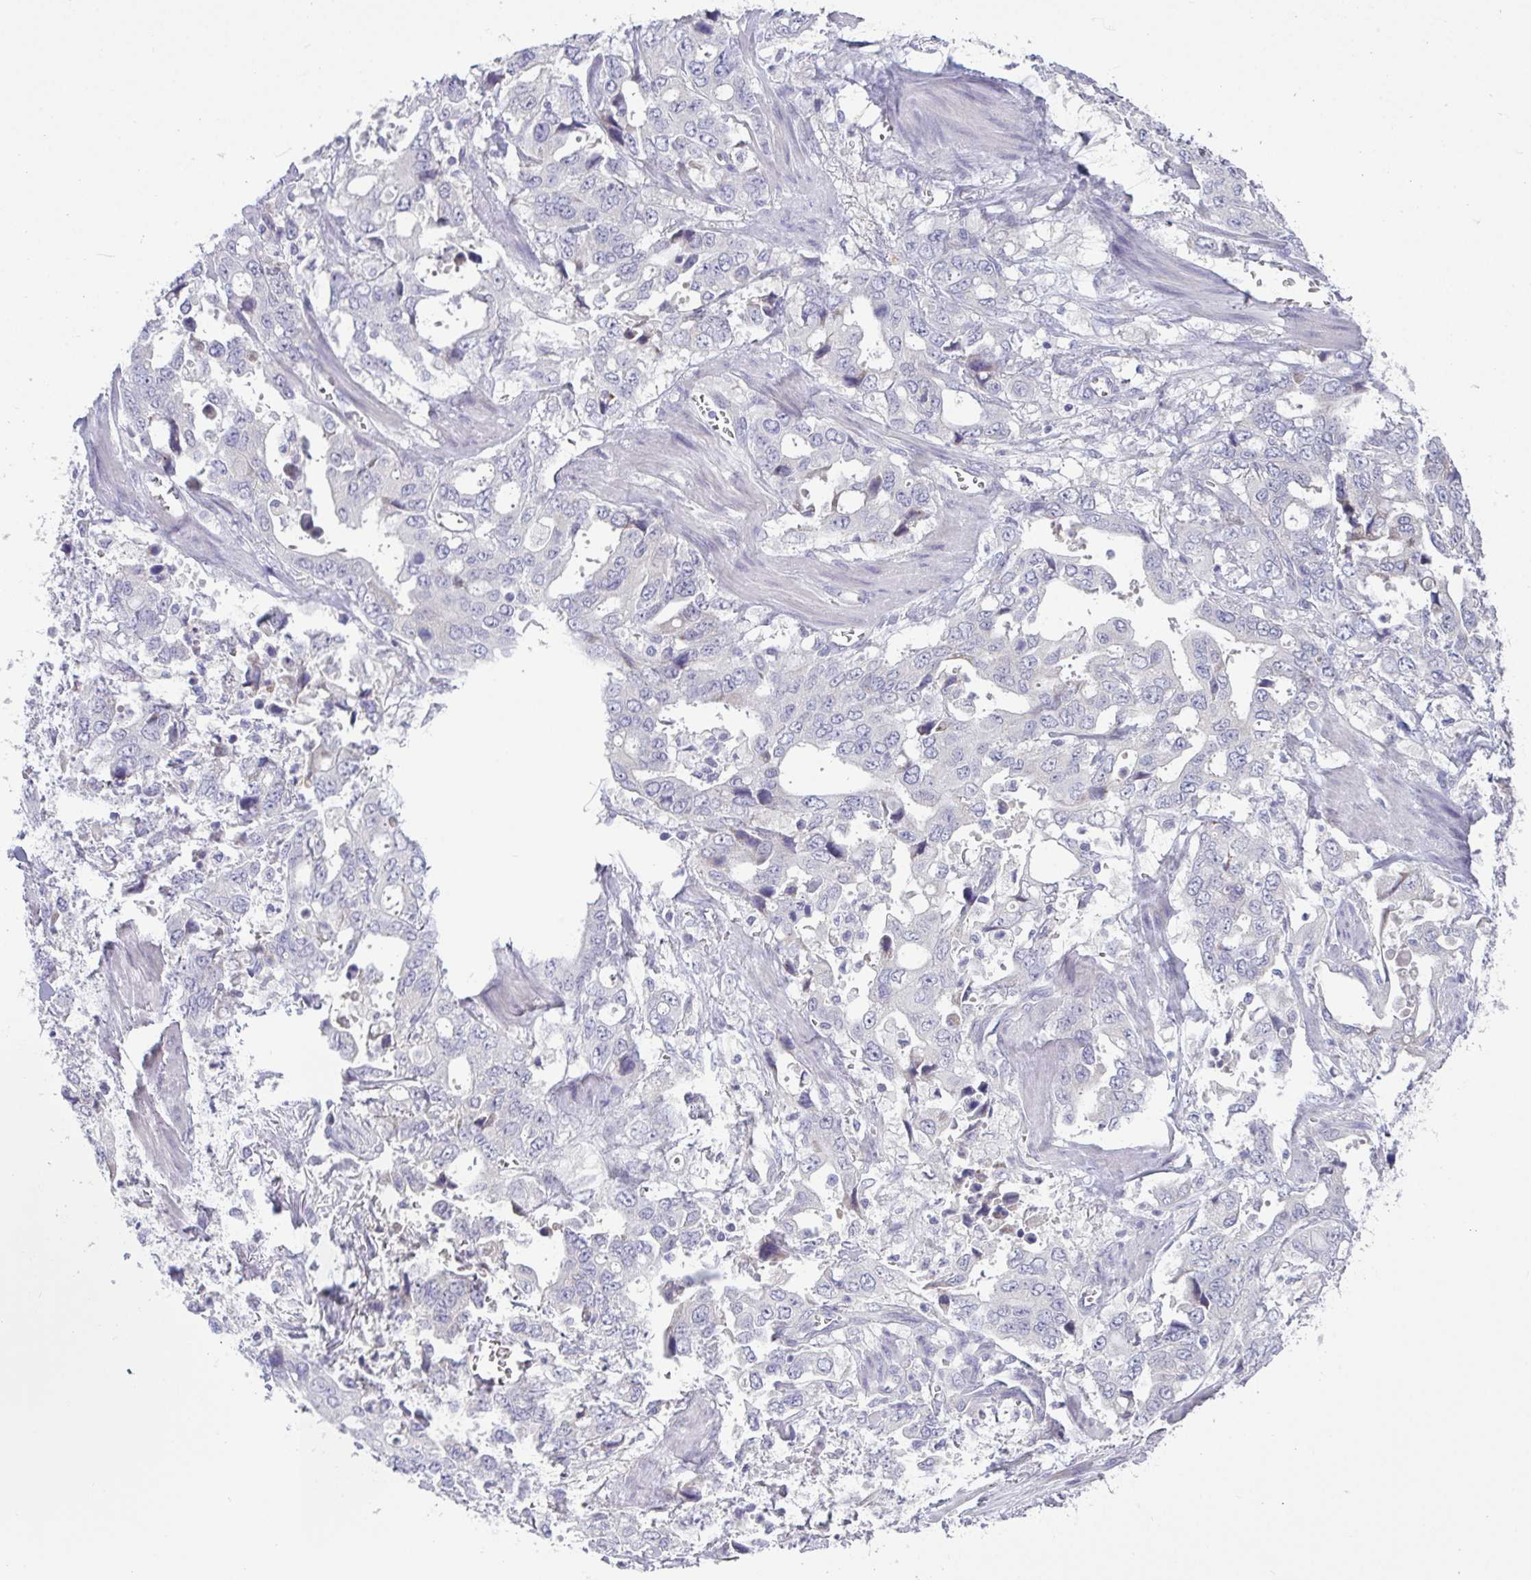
{"staining": {"intensity": "negative", "quantity": "none", "location": "none"}, "tissue": "stomach cancer", "cell_type": "Tumor cells", "image_type": "cancer", "snomed": [{"axis": "morphology", "description": "Adenocarcinoma, NOS"}, {"axis": "topography", "description": "Stomach, upper"}], "caption": "This photomicrograph is of stomach cancer (adenocarcinoma) stained with IHC to label a protein in brown with the nuclei are counter-stained blue. There is no staining in tumor cells.", "gene": "C4orf33", "patient": {"sex": "male", "age": 74}}